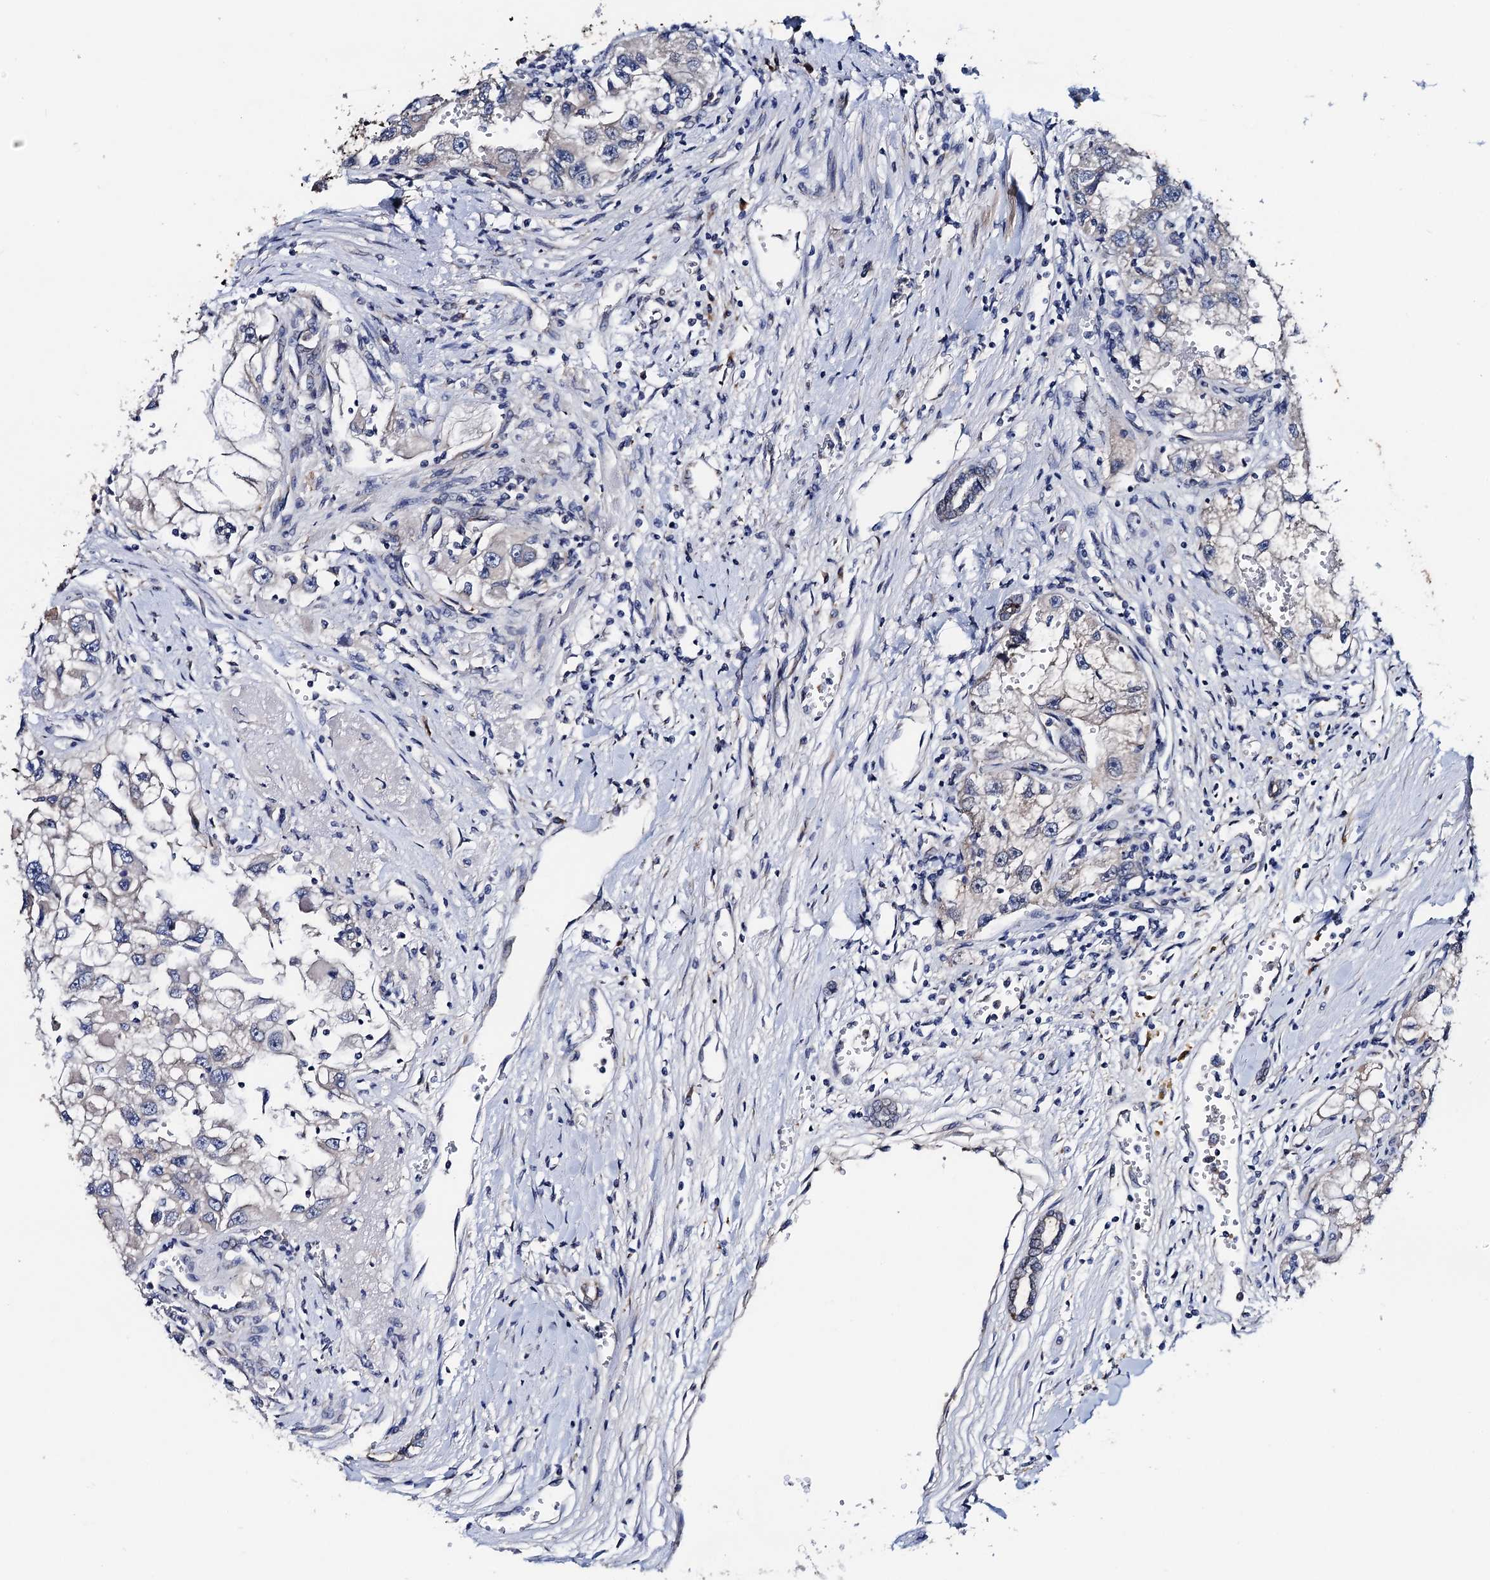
{"staining": {"intensity": "weak", "quantity": "<25%", "location": "cytoplasmic/membranous"}, "tissue": "renal cancer", "cell_type": "Tumor cells", "image_type": "cancer", "snomed": [{"axis": "morphology", "description": "Adenocarcinoma, NOS"}, {"axis": "topography", "description": "Kidney"}], "caption": "Renal cancer (adenocarcinoma) stained for a protein using IHC demonstrates no positivity tumor cells.", "gene": "TMEM39B", "patient": {"sex": "male", "age": 63}}